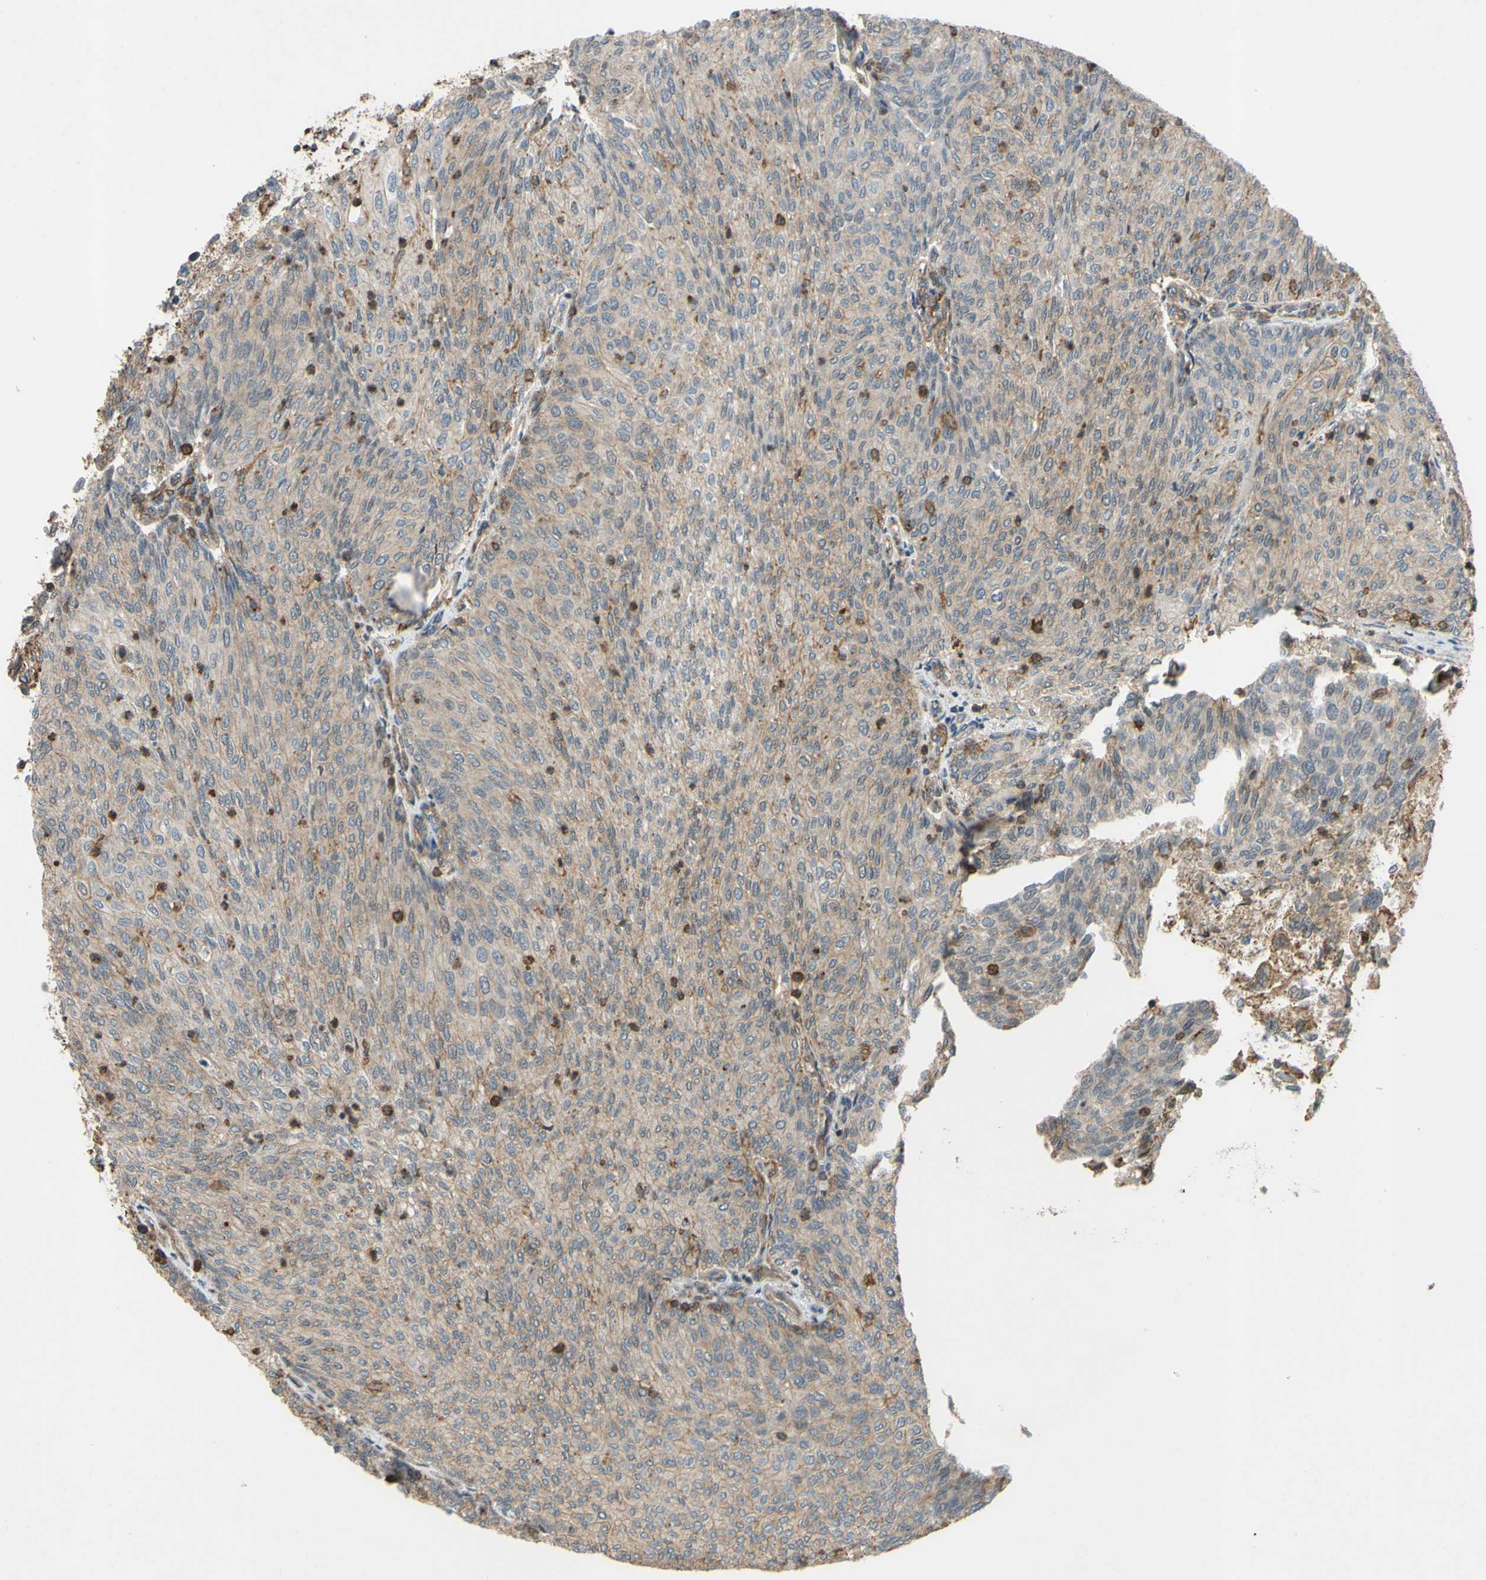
{"staining": {"intensity": "weak", "quantity": "25%-75%", "location": "cytoplasmic/membranous"}, "tissue": "urothelial cancer", "cell_type": "Tumor cells", "image_type": "cancer", "snomed": [{"axis": "morphology", "description": "Urothelial carcinoma, Low grade"}, {"axis": "topography", "description": "Urinary bladder"}], "caption": "Low-grade urothelial carcinoma stained with immunohistochemistry displays weak cytoplasmic/membranous expression in approximately 25%-75% of tumor cells.", "gene": "ADD3", "patient": {"sex": "female", "age": 79}}